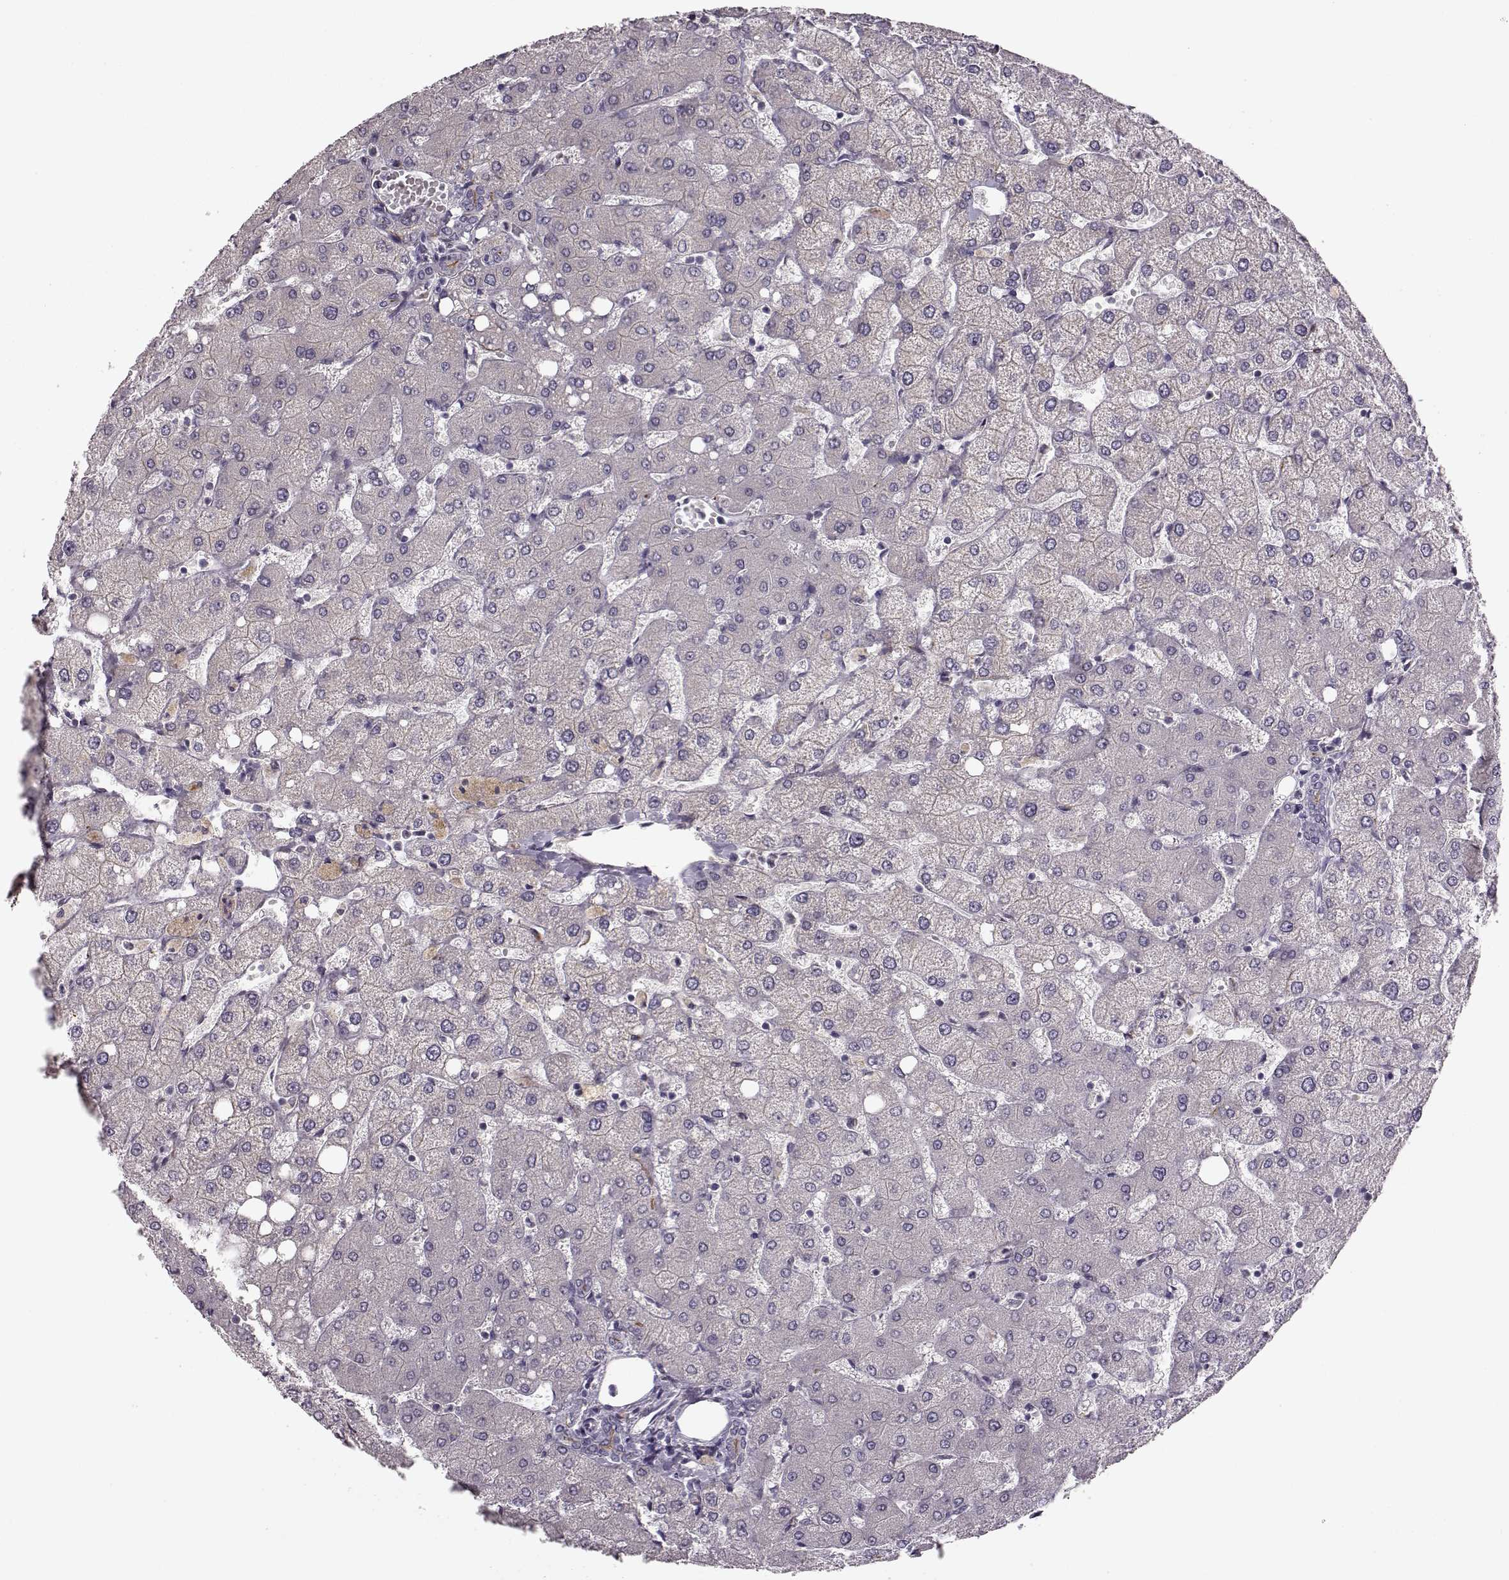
{"staining": {"intensity": "negative", "quantity": "none", "location": "none"}, "tissue": "liver", "cell_type": "Cholangiocytes", "image_type": "normal", "snomed": [{"axis": "morphology", "description": "Normal tissue, NOS"}, {"axis": "topography", "description": "Liver"}], "caption": "Normal liver was stained to show a protein in brown. There is no significant positivity in cholangiocytes.", "gene": "MTR", "patient": {"sex": "female", "age": 54}}